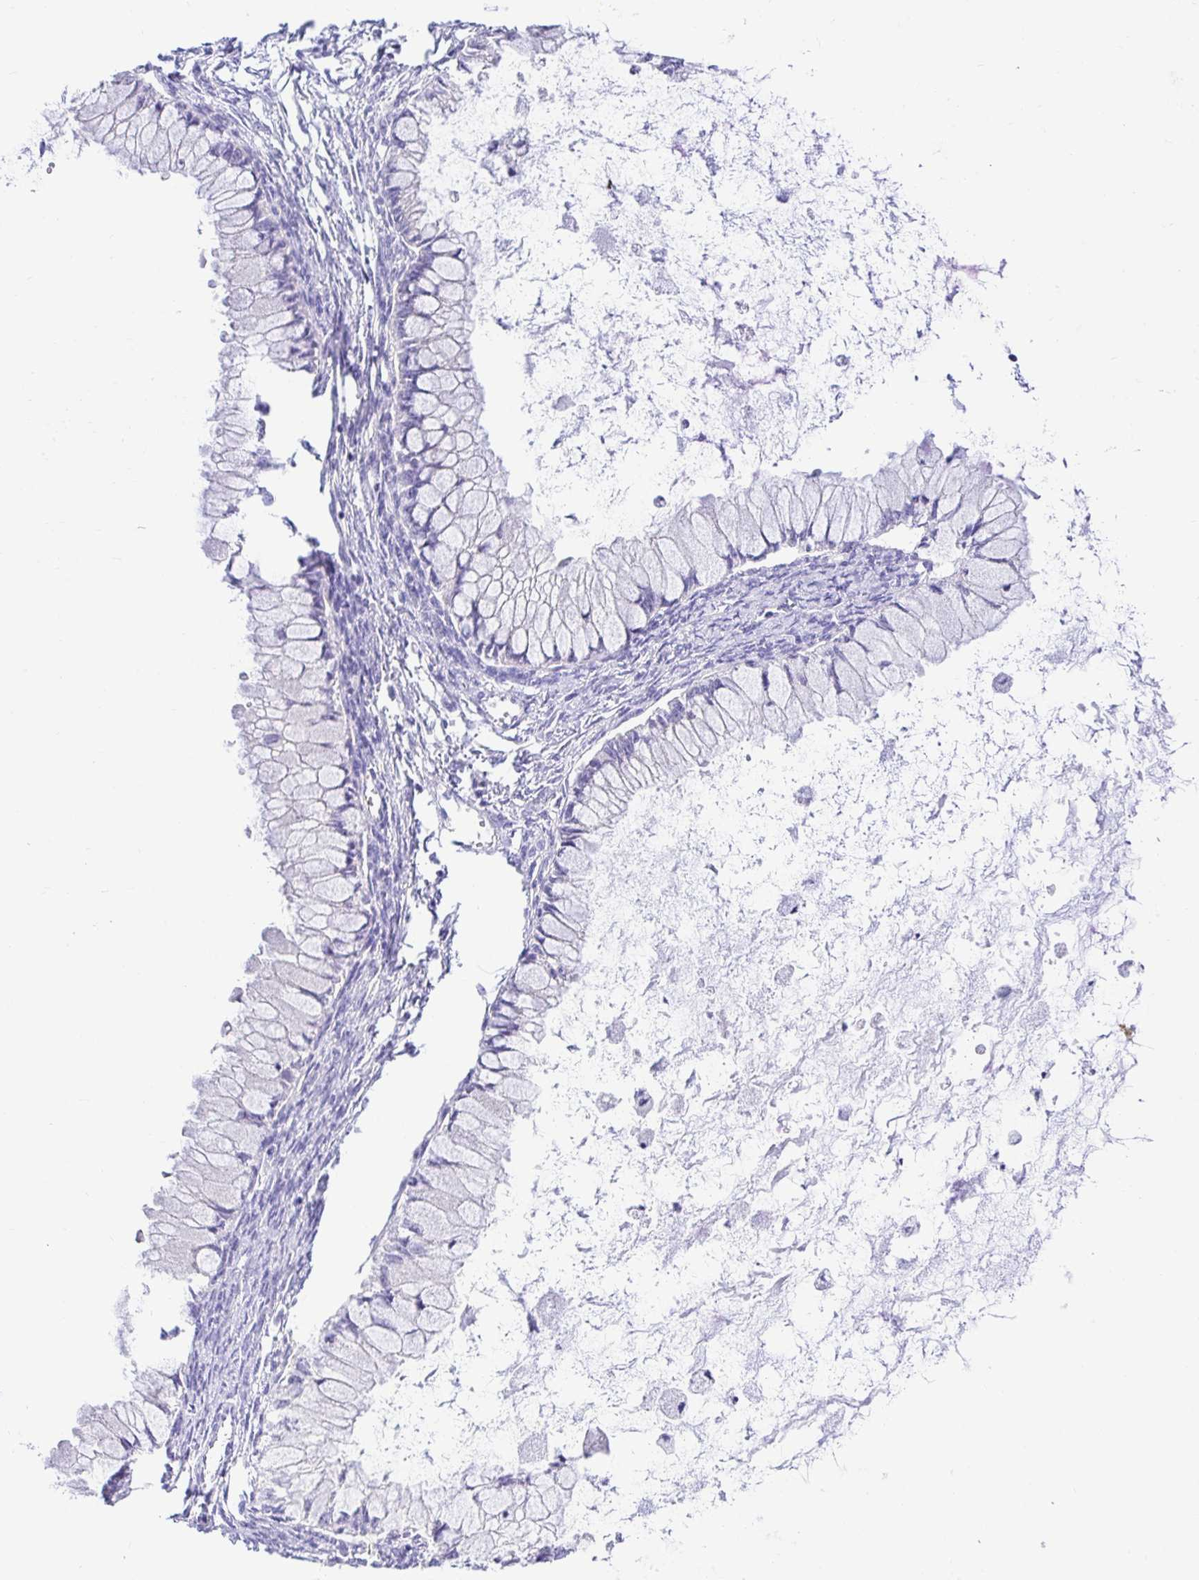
{"staining": {"intensity": "negative", "quantity": "none", "location": "none"}, "tissue": "ovarian cancer", "cell_type": "Tumor cells", "image_type": "cancer", "snomed": [{"axis": "morphology", "description": "Cystadenocarcinoma, mucinous, NOS"}, {"axis": "topography", "description": "Ovary"}], "caption": "An immunohistochemistry (IHC) image of ovarian cancer (mucinous cystadenocarcinoma) is shown. There is no staining in tumor cells of ovarian cancer (mucinous cystadenocarcinoma). The staining was performed using DAB to visualize the protein expression in brown, while the nuclei were stained in blue with hematoxylin (Magnification: 20x).", "gene": "BACE2", "patient": {"sex": "female", "age": 34}}